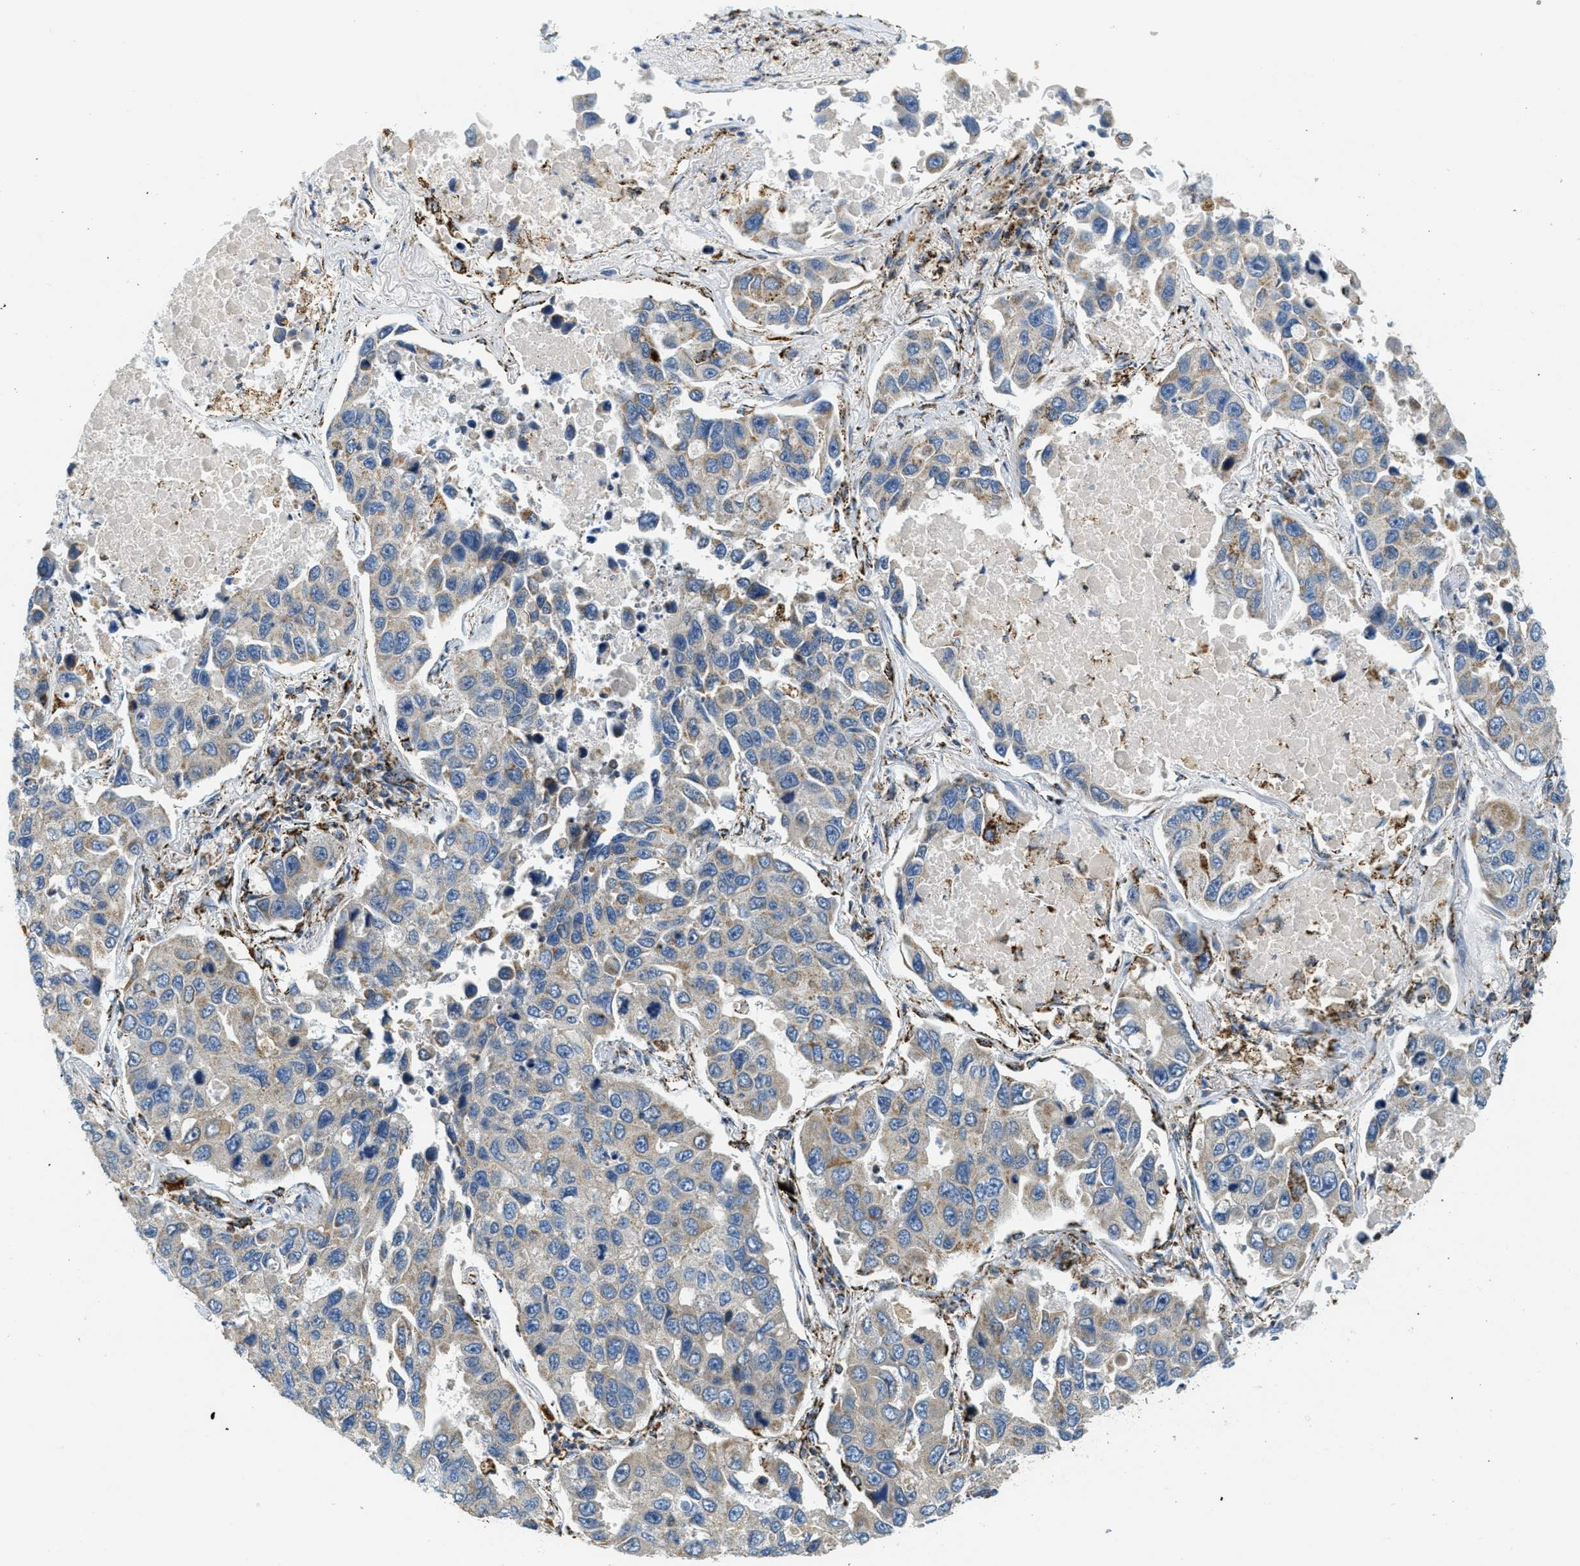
{"staining": {"intensity": "weak", "quantity": "25%-75%", "location": "cytoplasmic/membranous"}, "tissue": "lung cancer", "cell_type": "Tumor cells", "image_type": "cancer", "snomed": [{"axis": "morphology", "description": "Adenocarcinoma, NOS"}, {"axis": "topography", "description": "Lung"}], "caption": "Approximately 25%-75% of tumor cells in adenocarcinoma (lung) demonstrate weak cytoplasmic/membranous protein positivity as visualized by brown immunohistochemical staining.", "gene": "HLCS", "patient": {"sex": "male", "age": 64}}